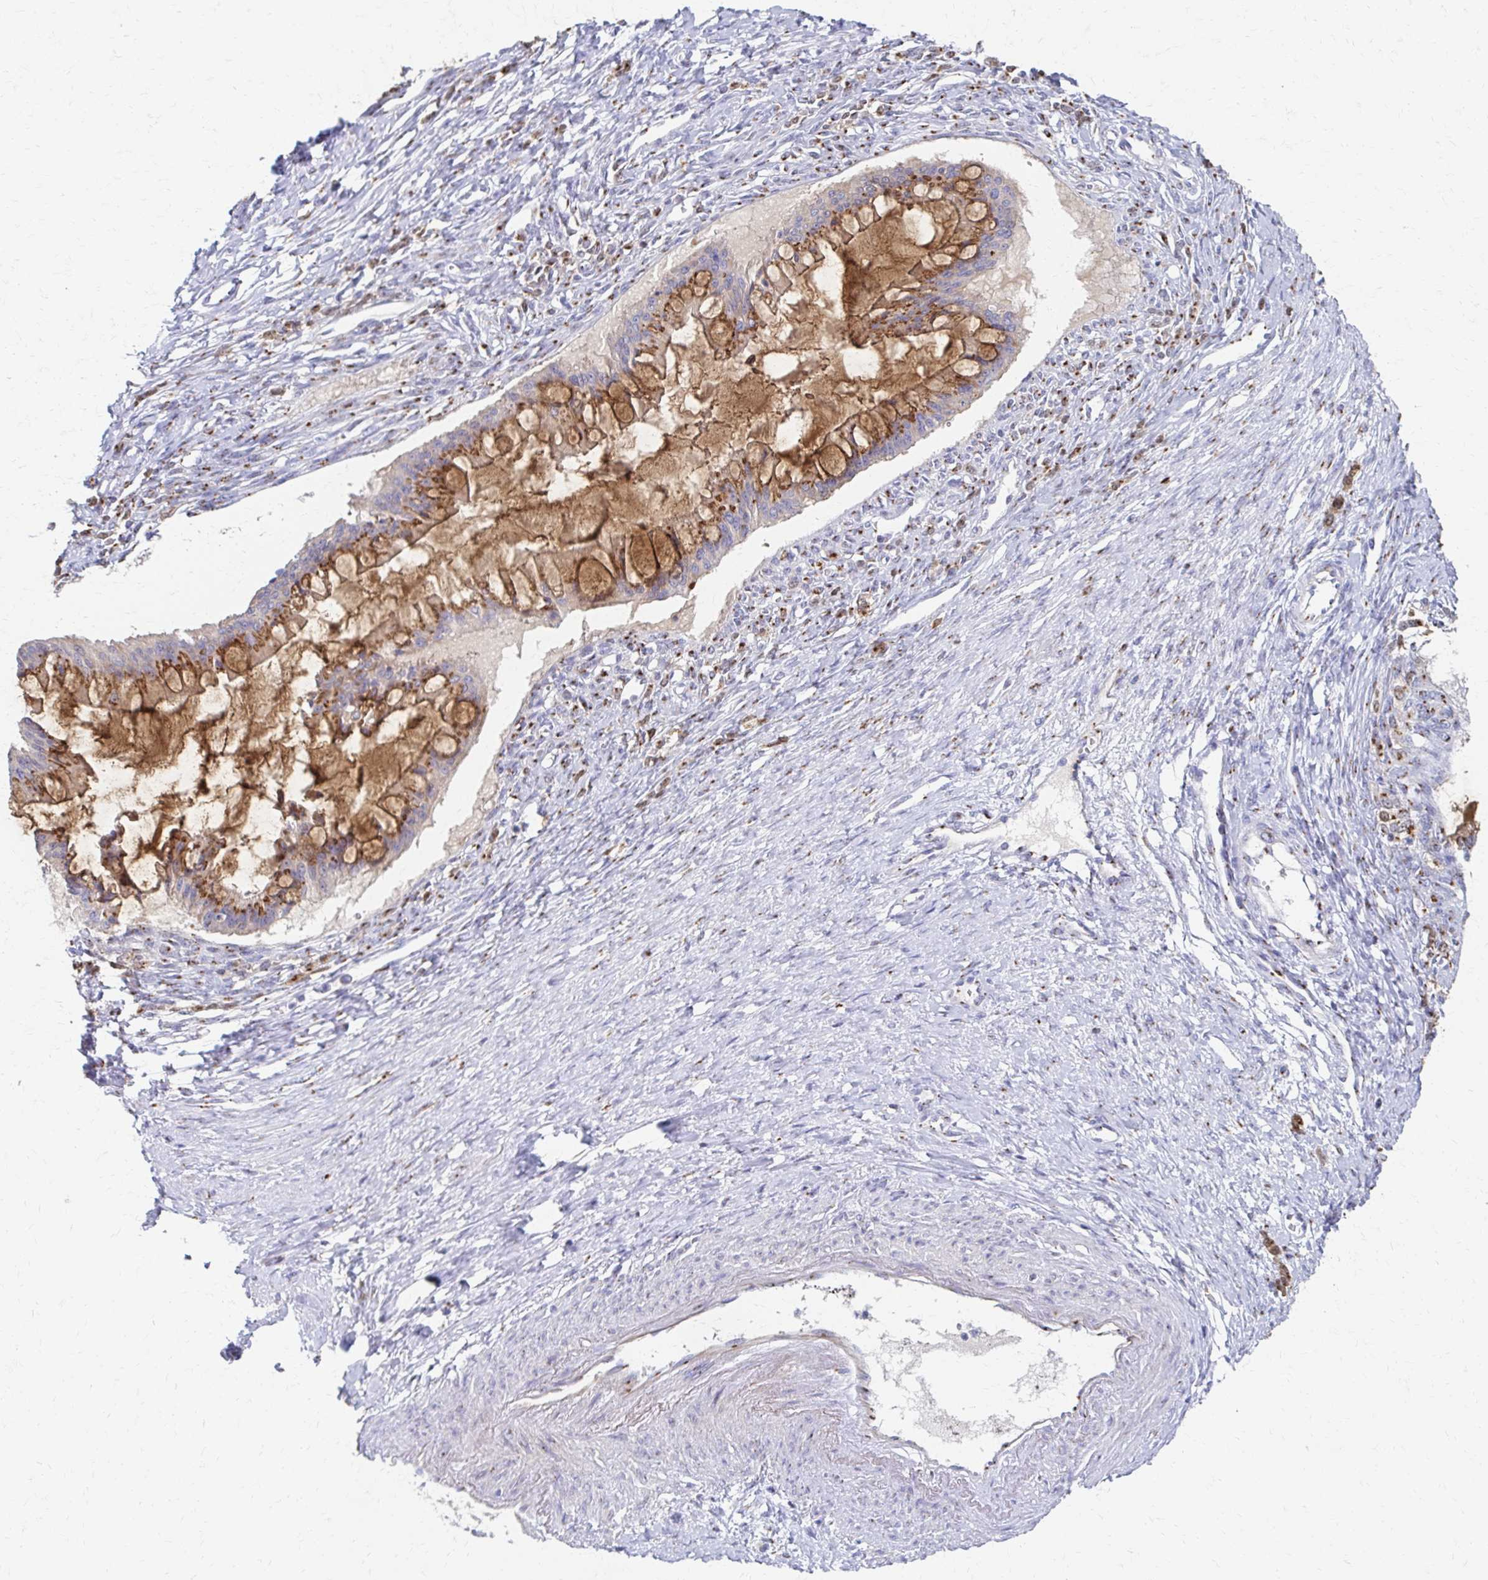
{"staining": {"intensity": "moderate", "quantity": ">75%", "location": "cytoplasmic/membranous"}, "tissue": "ovarian cancer", "cell_type": "Tumor cells", "image_type": "cancer", "snomed": [{"axis": "morphology", "description": "Cystadenocarcinoma, mucinous, NOS"}, {"axis": "topography", "description": "Ovary"}], "caption": "DAB (3,3'-diaminobenzidine) immunohistochemical staining of ovarian cancer (mucinous cystadenocarcinoma) displays moderate cytoplasmic/membranous protein positivity in about >75% of tumor cells.", "gene": "TM9SF1", "patient": {"sex": "female", "age": 73}}